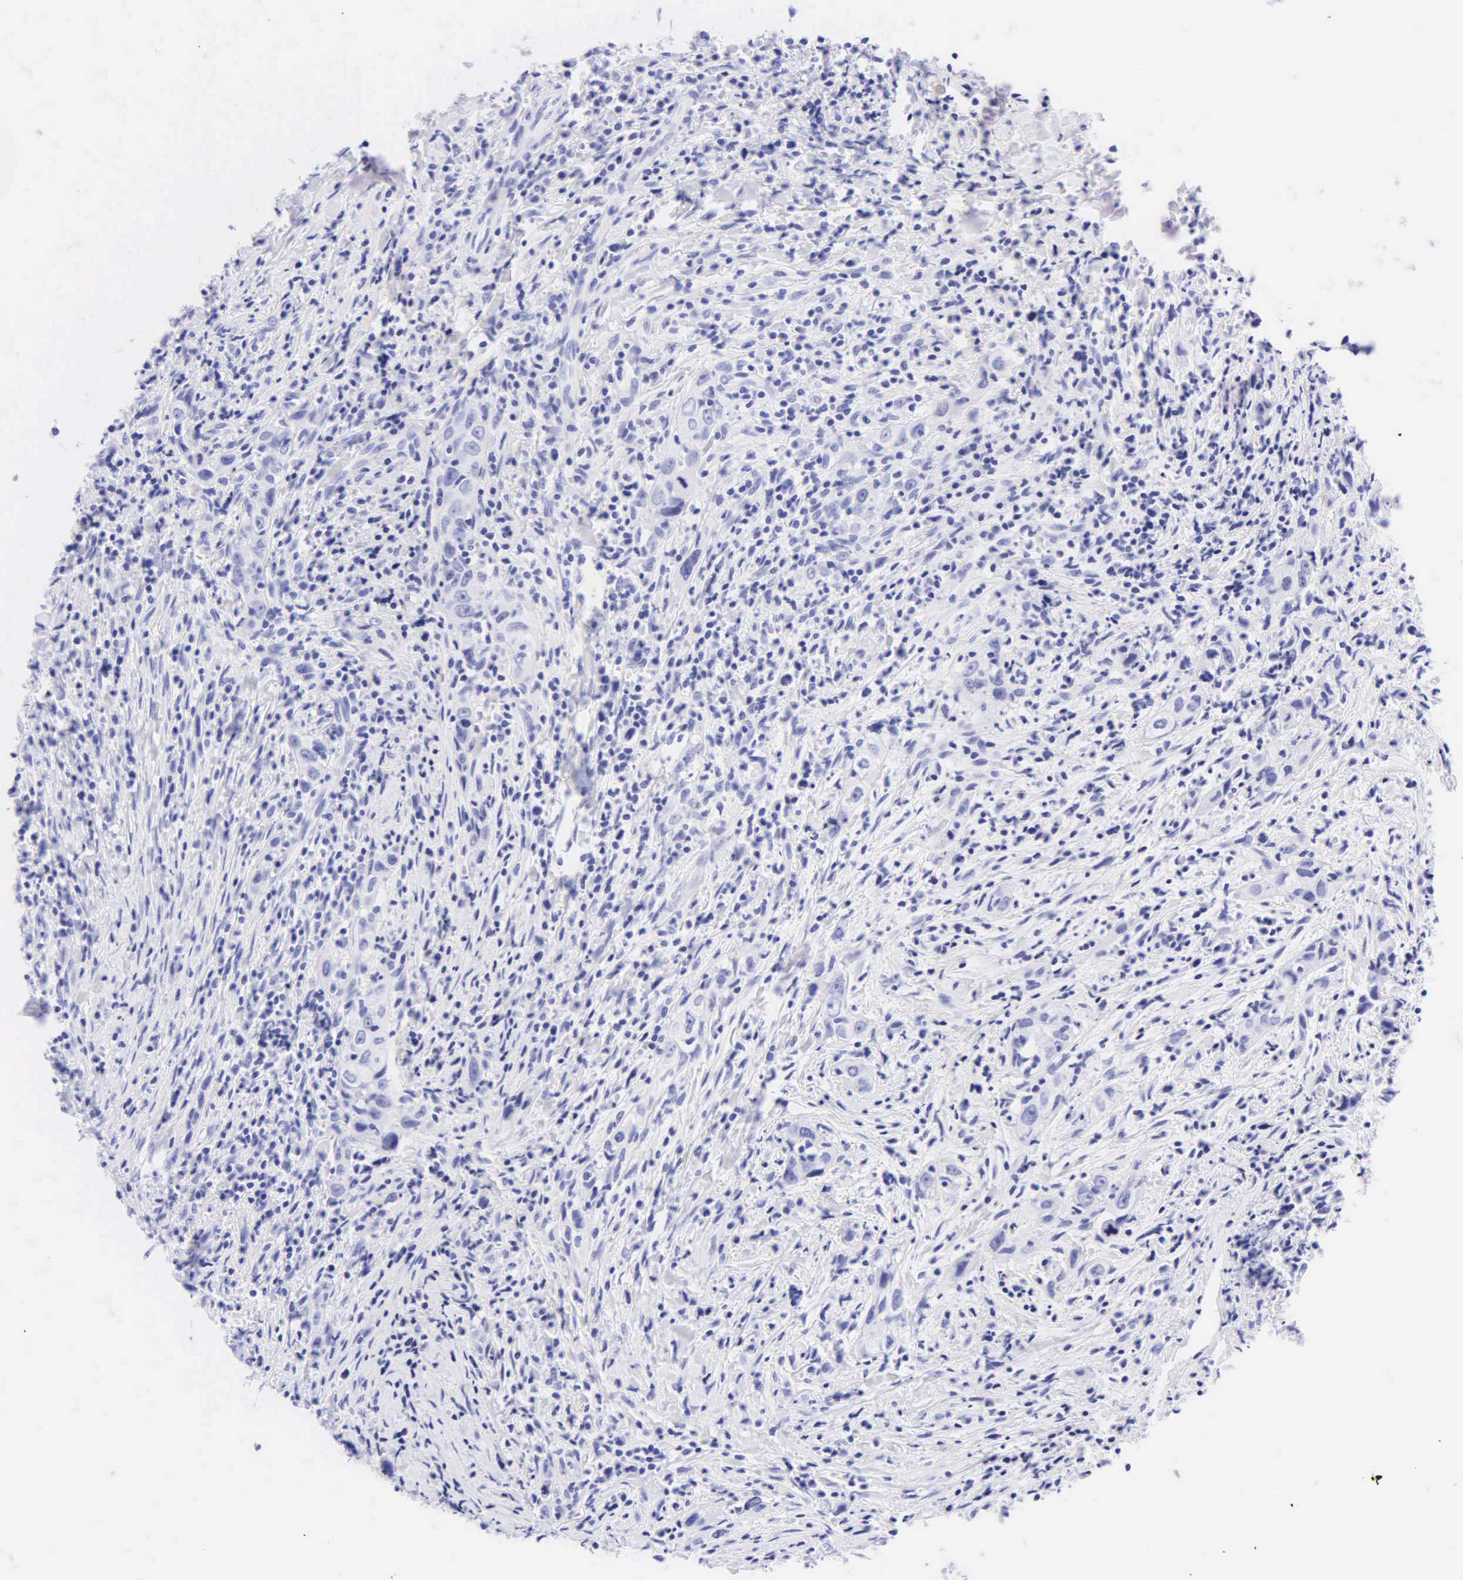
{"staining": {"intensity": "negative", "quantity": "none", "location": "none"}, "tissue": "head and neck cancer", "cell_type": "Tumor cells", "image_type": "cancer", "snomed": [{"axis": "morphology", "description": "Squamous cell carcinoma, NOS"}, {"axis": "topography", "description": "Oral tissue"}, {"axis": "topography", "description": "Head-Neck"}], "caption": "Histopathology image shows no significant protein expression in tumor cells of squamous cell carcinoma (head and neck).", "gene": "KRT20", "patient": {"sex": "female", "age": 82}}